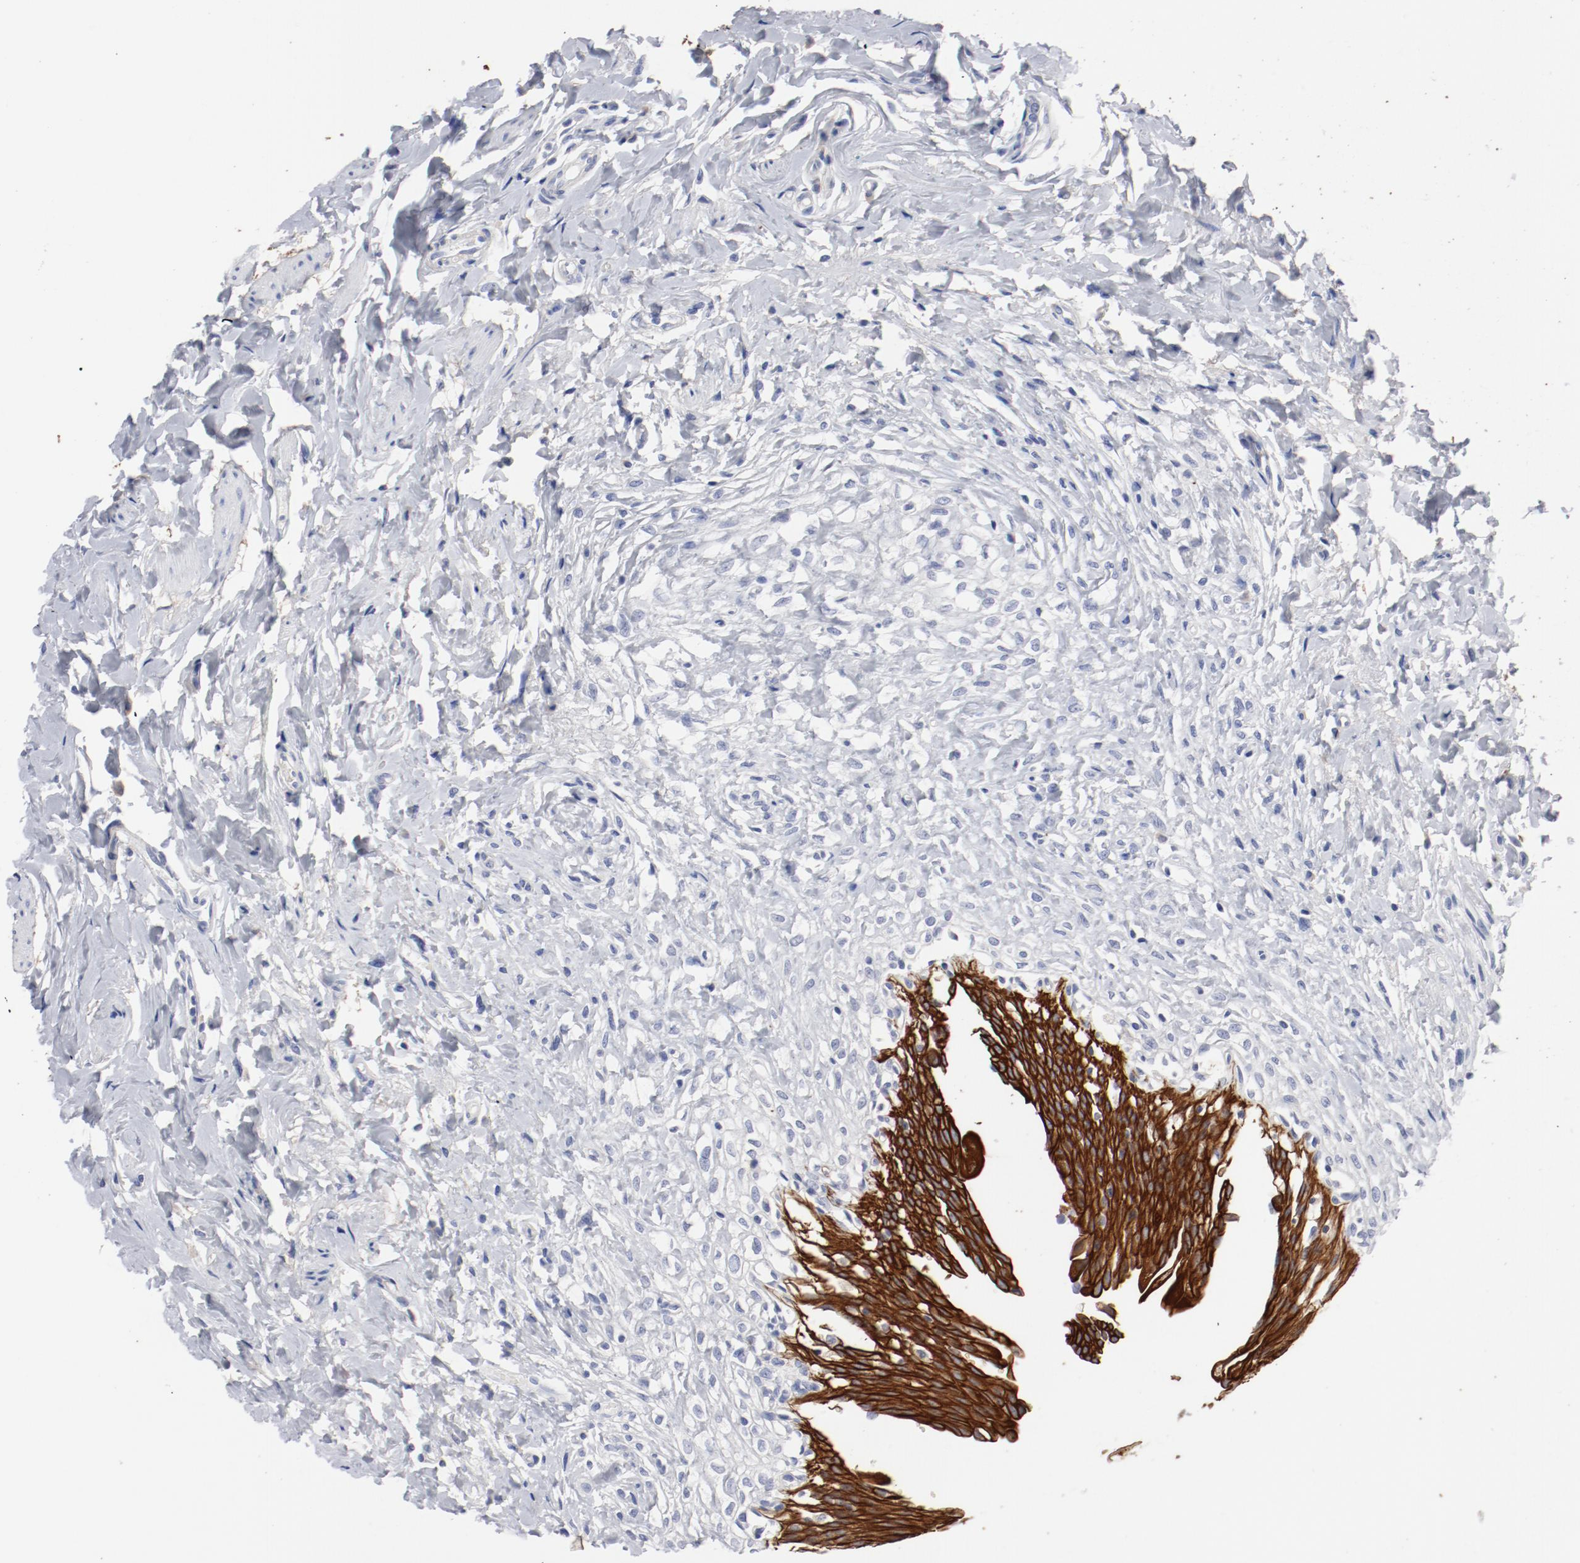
{"staining": {"intensity": "strong", "quantity": ">75%", "location": "cytoplasmic/membranous"}, "tissue": "urinary bladder", "cell_type": "Urothelial cells", "image_type": "normal", "snomed": [{"axis": "morphology", "description": "Normal tissue, NOS"}, {"axis": "topography", "description": "Urinary bladder"}], "caption": "Urothelial cells display high levels of strong cytoplasmic/membranous expression in approximately >75% of cells in normal urinary bladder.", "gene": "TSPAN6", "patient": {"sex": "female", "age": 80}}